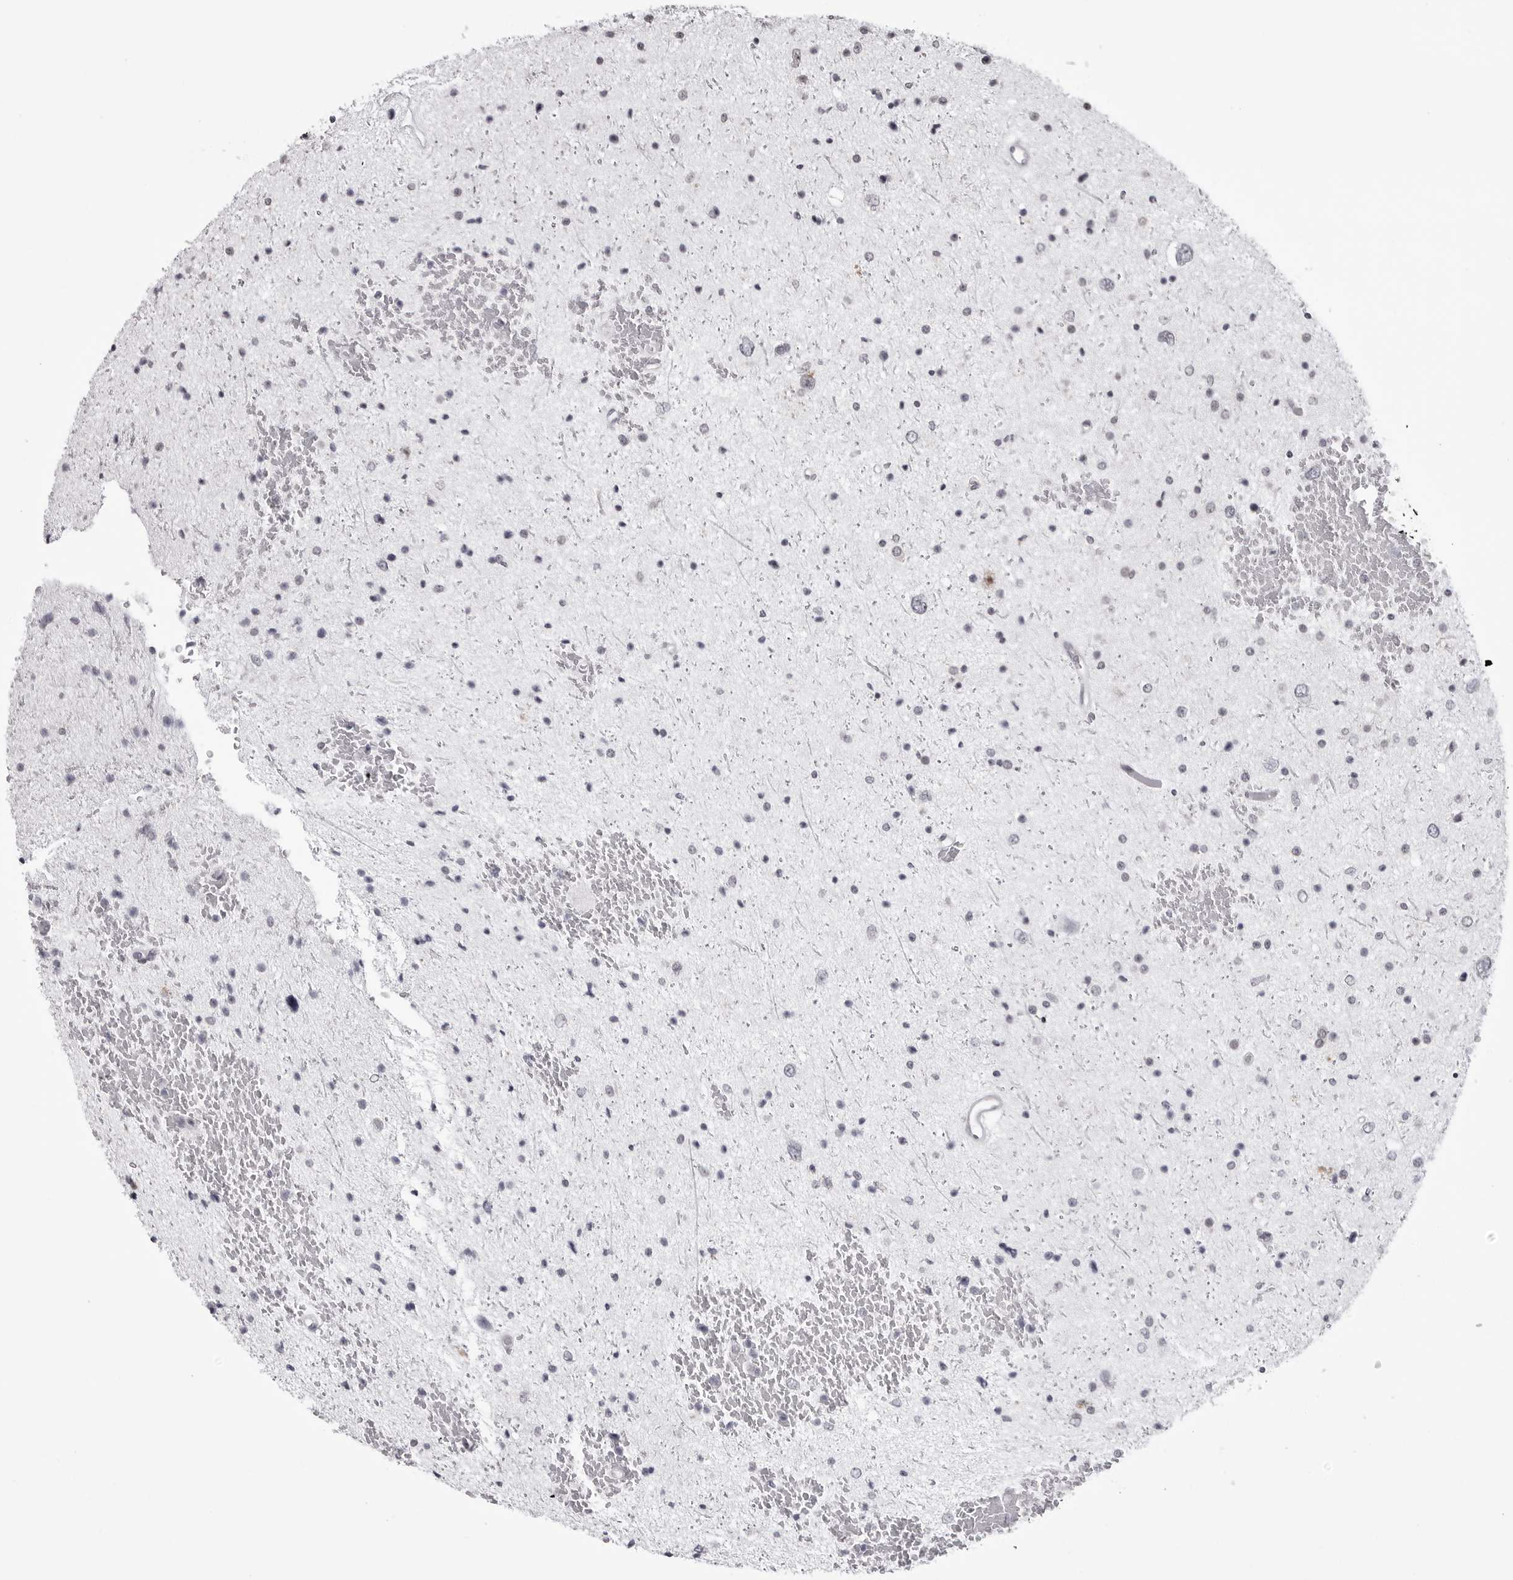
{"staining": {"intensity": "negative", "quantity": "none", "location": "none"}, "tissue": "glioma", "cell_type": "Tumor cells", "image_type": "cancer", "snomed": [{"axis": "morphology", "description": "Glioma, malignant, Low grade"}, {"axis": "topography", "description": "Brain"}], "caption": "The histopathology image exhibits no staining of tumor cells in glioma.", "gene": "PHF3", "patient": {"sex": "female", "age": 37}}